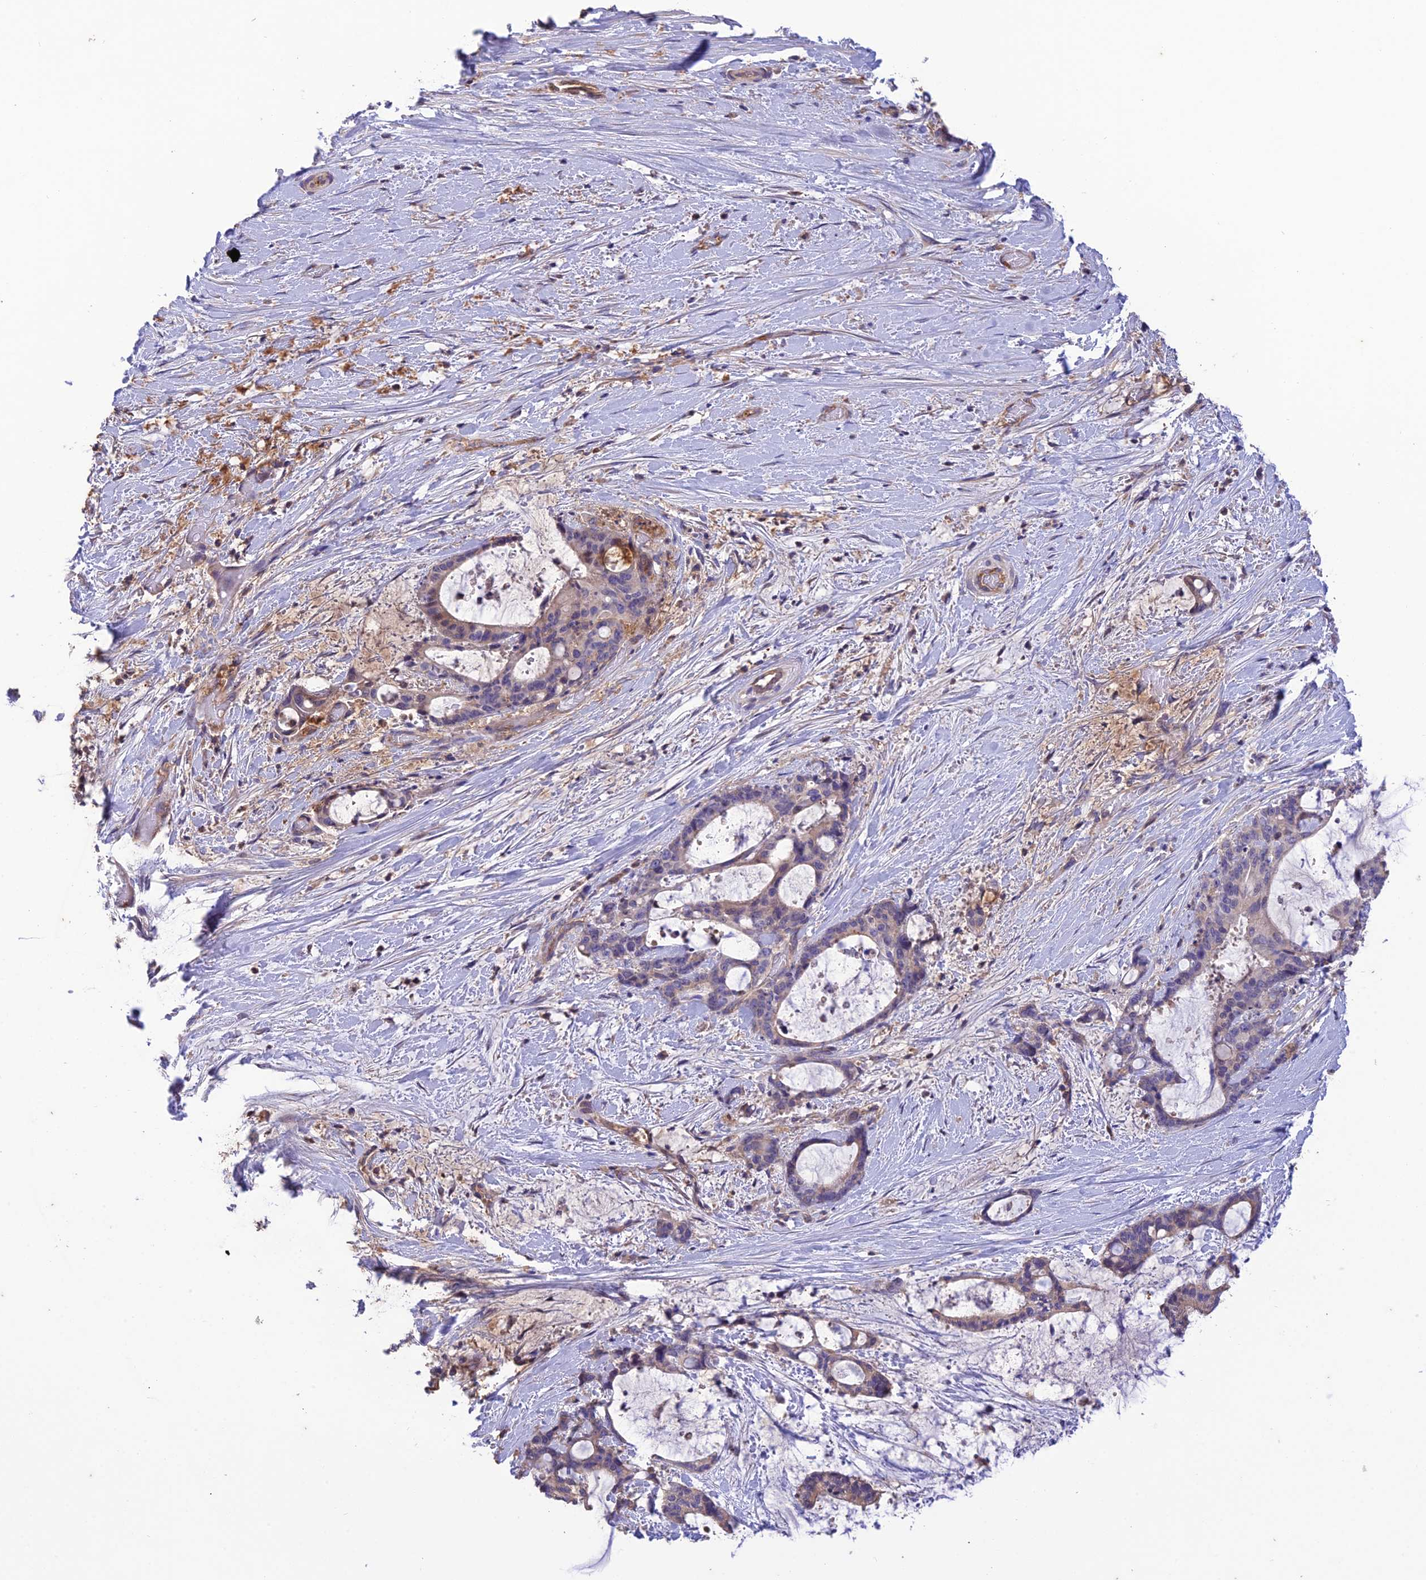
{"staining": {"intensity": "weak", "quantity": "25%-75%", "location": "cytoplasmic/membranous"}, "tissue": "liver cancer", "cell_type": "Tumor cells", "image_type": "cancer", "snomed": [{"axis": "morphology", "description": "Normal tissue, NOS"}, {"axis": "morphology", "description": "Cholangiocarcinoma"}, {"axis": "topography", "description": "Liver"}, {"axis": "topography", "description": "Peripheral nerve tissue"}], "caption": "High-magnification brightfield microscopy of cholangiocarcinoma (liver) stained with DAB (brown) and counterstained with hematoxylin (blue). tumor cells exhibit weak cytoplasmic/membranous positivity is identified in about25%-75% of cells.", "gene": "MIOS", "patient": {"sex": "female", "age": 73}}